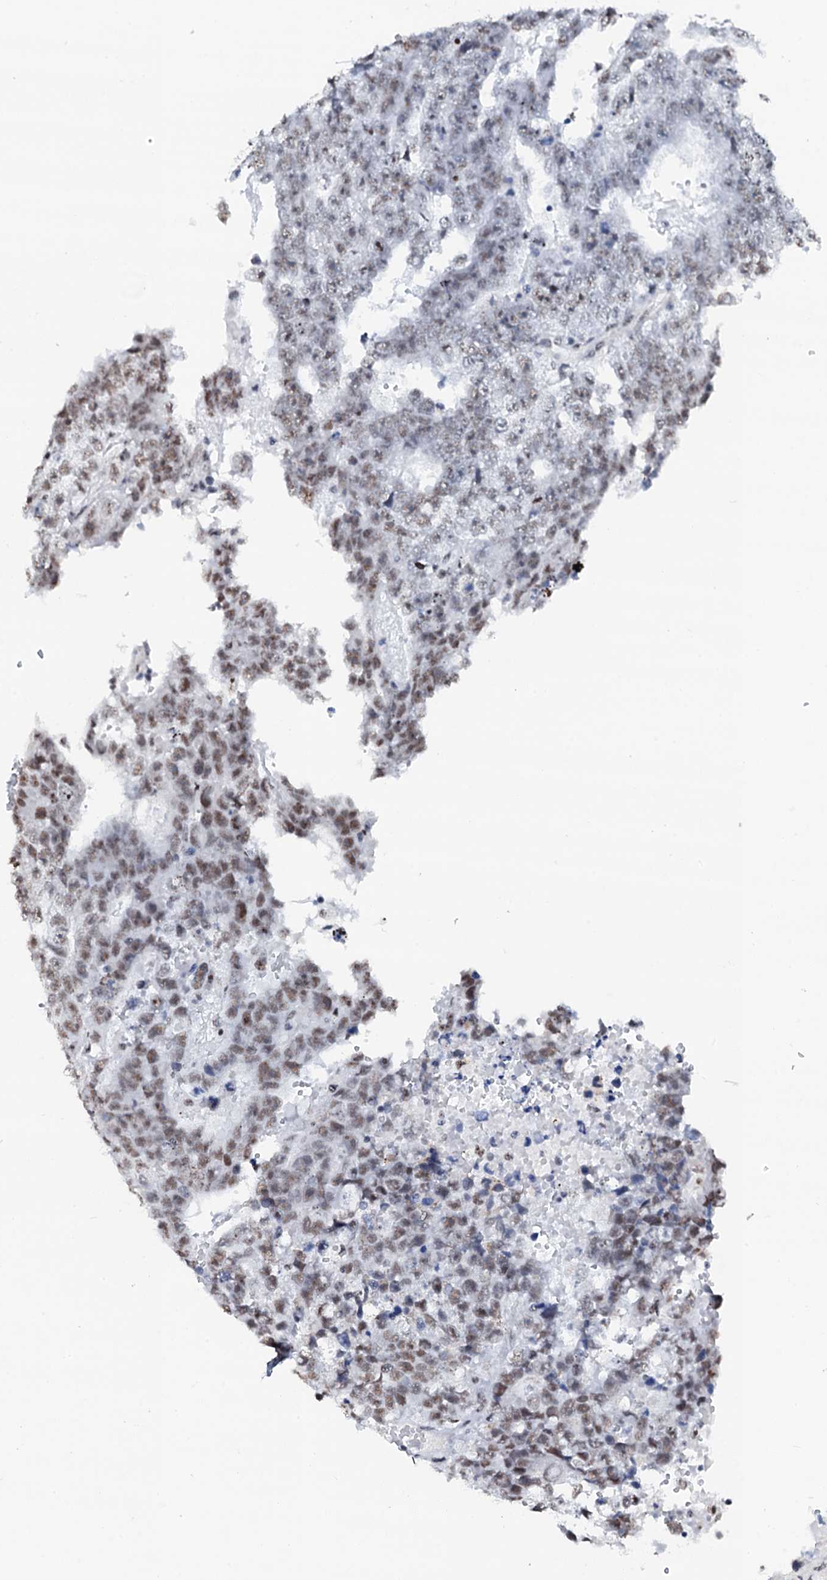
{"staining": {"intensity": "moderate", "quantity": "25%-75%", "location": "nuclear"}, "tissue": "testis cancer", "cell_type": "Tumor cells", "image_type": "cancer", "snomed": [{"axis": "morphology", "description": "Carcinoma, Embryonal, NOS"}, {"axis": "topography", "description": "Testis"}], "caption": "A brown stain labels moderate nuclear expression of a protein in embryonal carcinoma (testis) tumor cells.", "gene": "NKAPD1", "patient": {"sex": "male", "age": 25}}